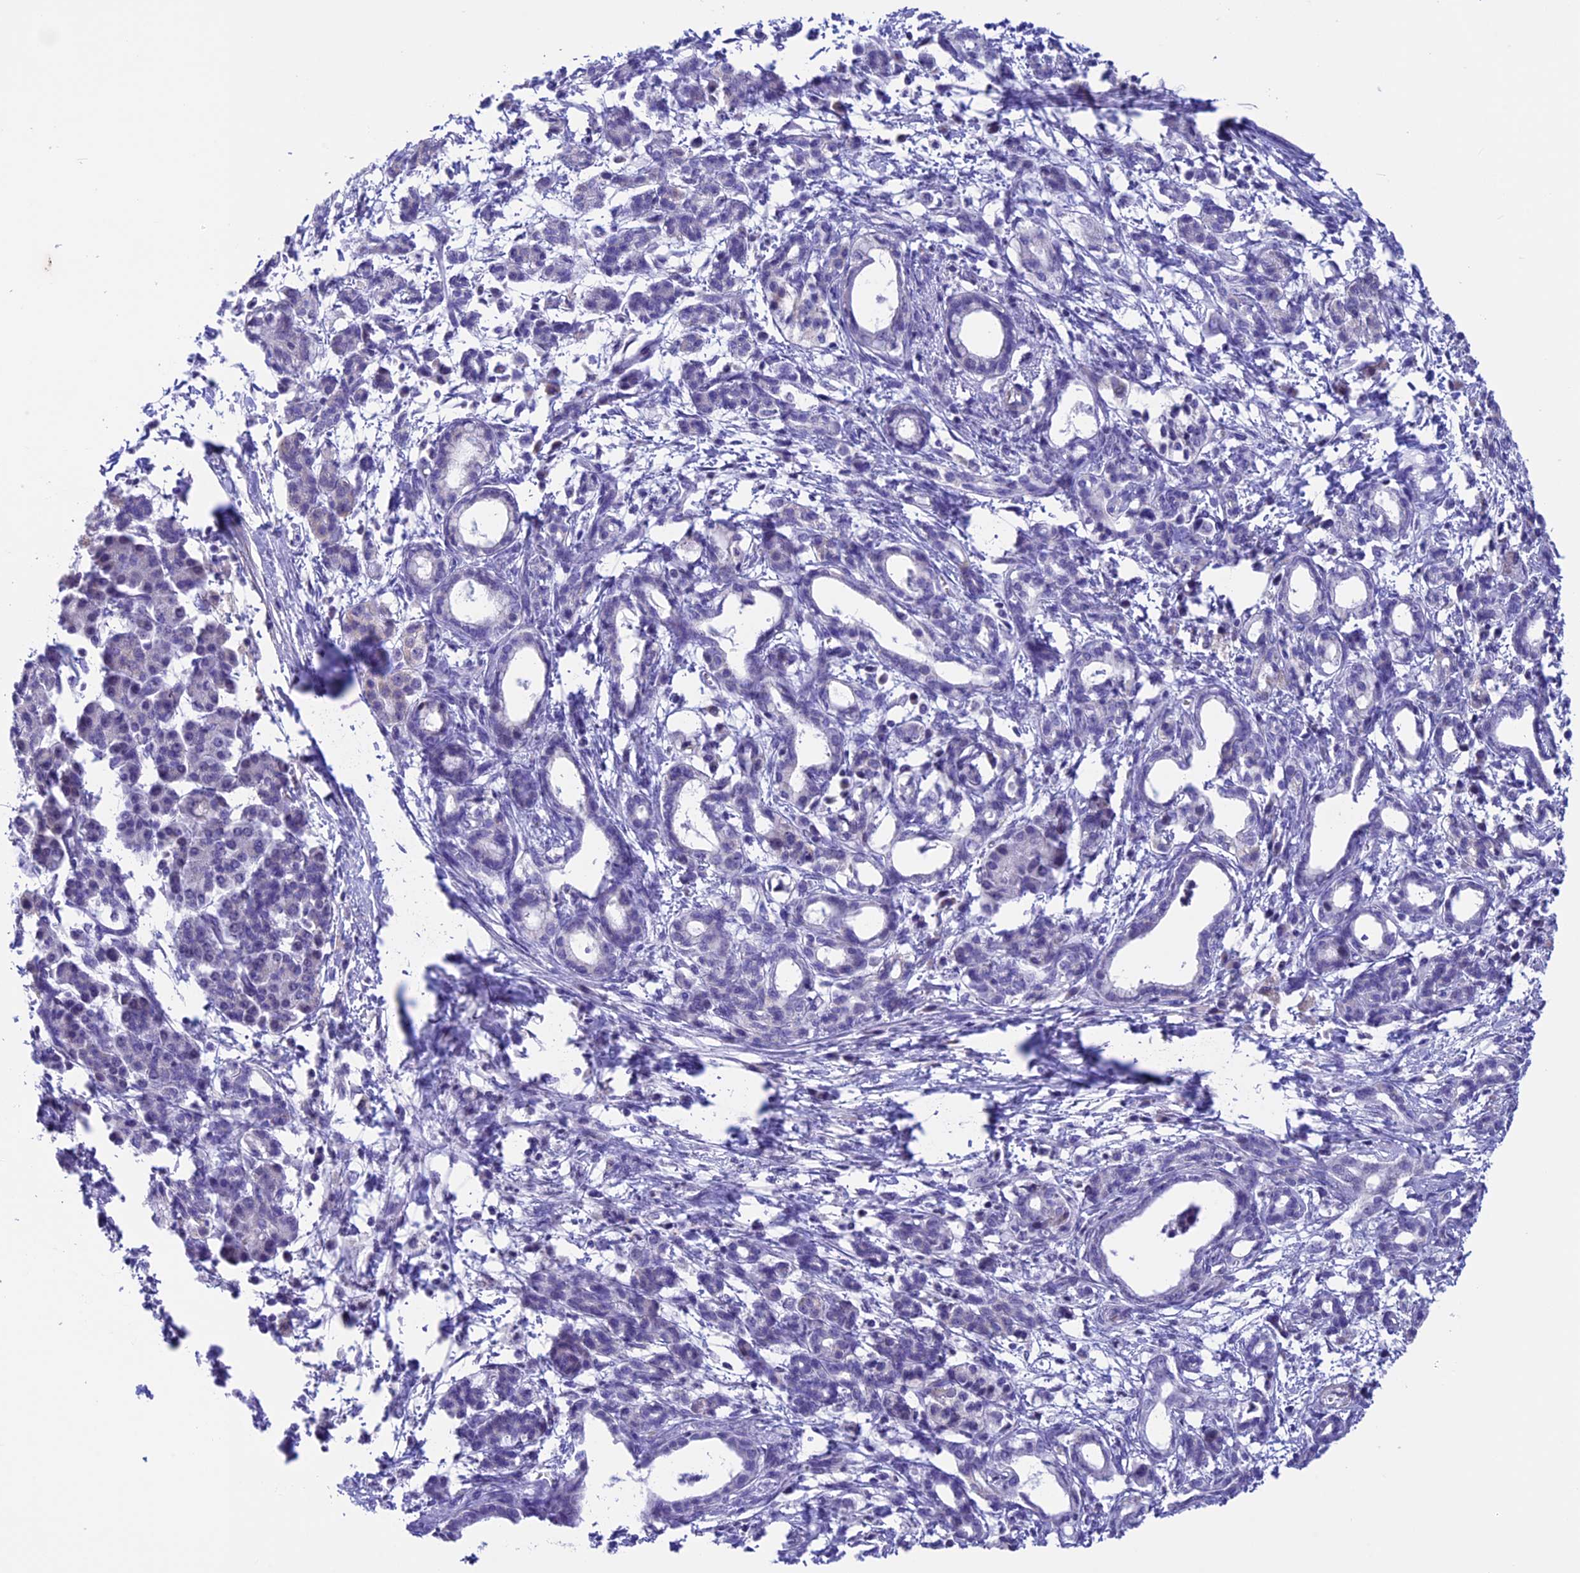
{"staining": {"intensity": "negative", "quantity": "none", "location": "none"}, "tissue": "pancreatic cancer", "cell_type": "Tumor cells", "image_type": "cancer", "snomed": [{"axis": "morphology", "description": "Adenocarcinoma, NOS"}, {"axis": "topography", "description": "Pancreas"}], "caption": "Immunohistochemistry micrograph of human pancreatic adenocarcinoma stained for a protein (brown), which shows no positivity in tumor cells. Nuclei are stained in blue.", "gene": "IGSF6", "patient": {"sex": "female", "age": 55}}